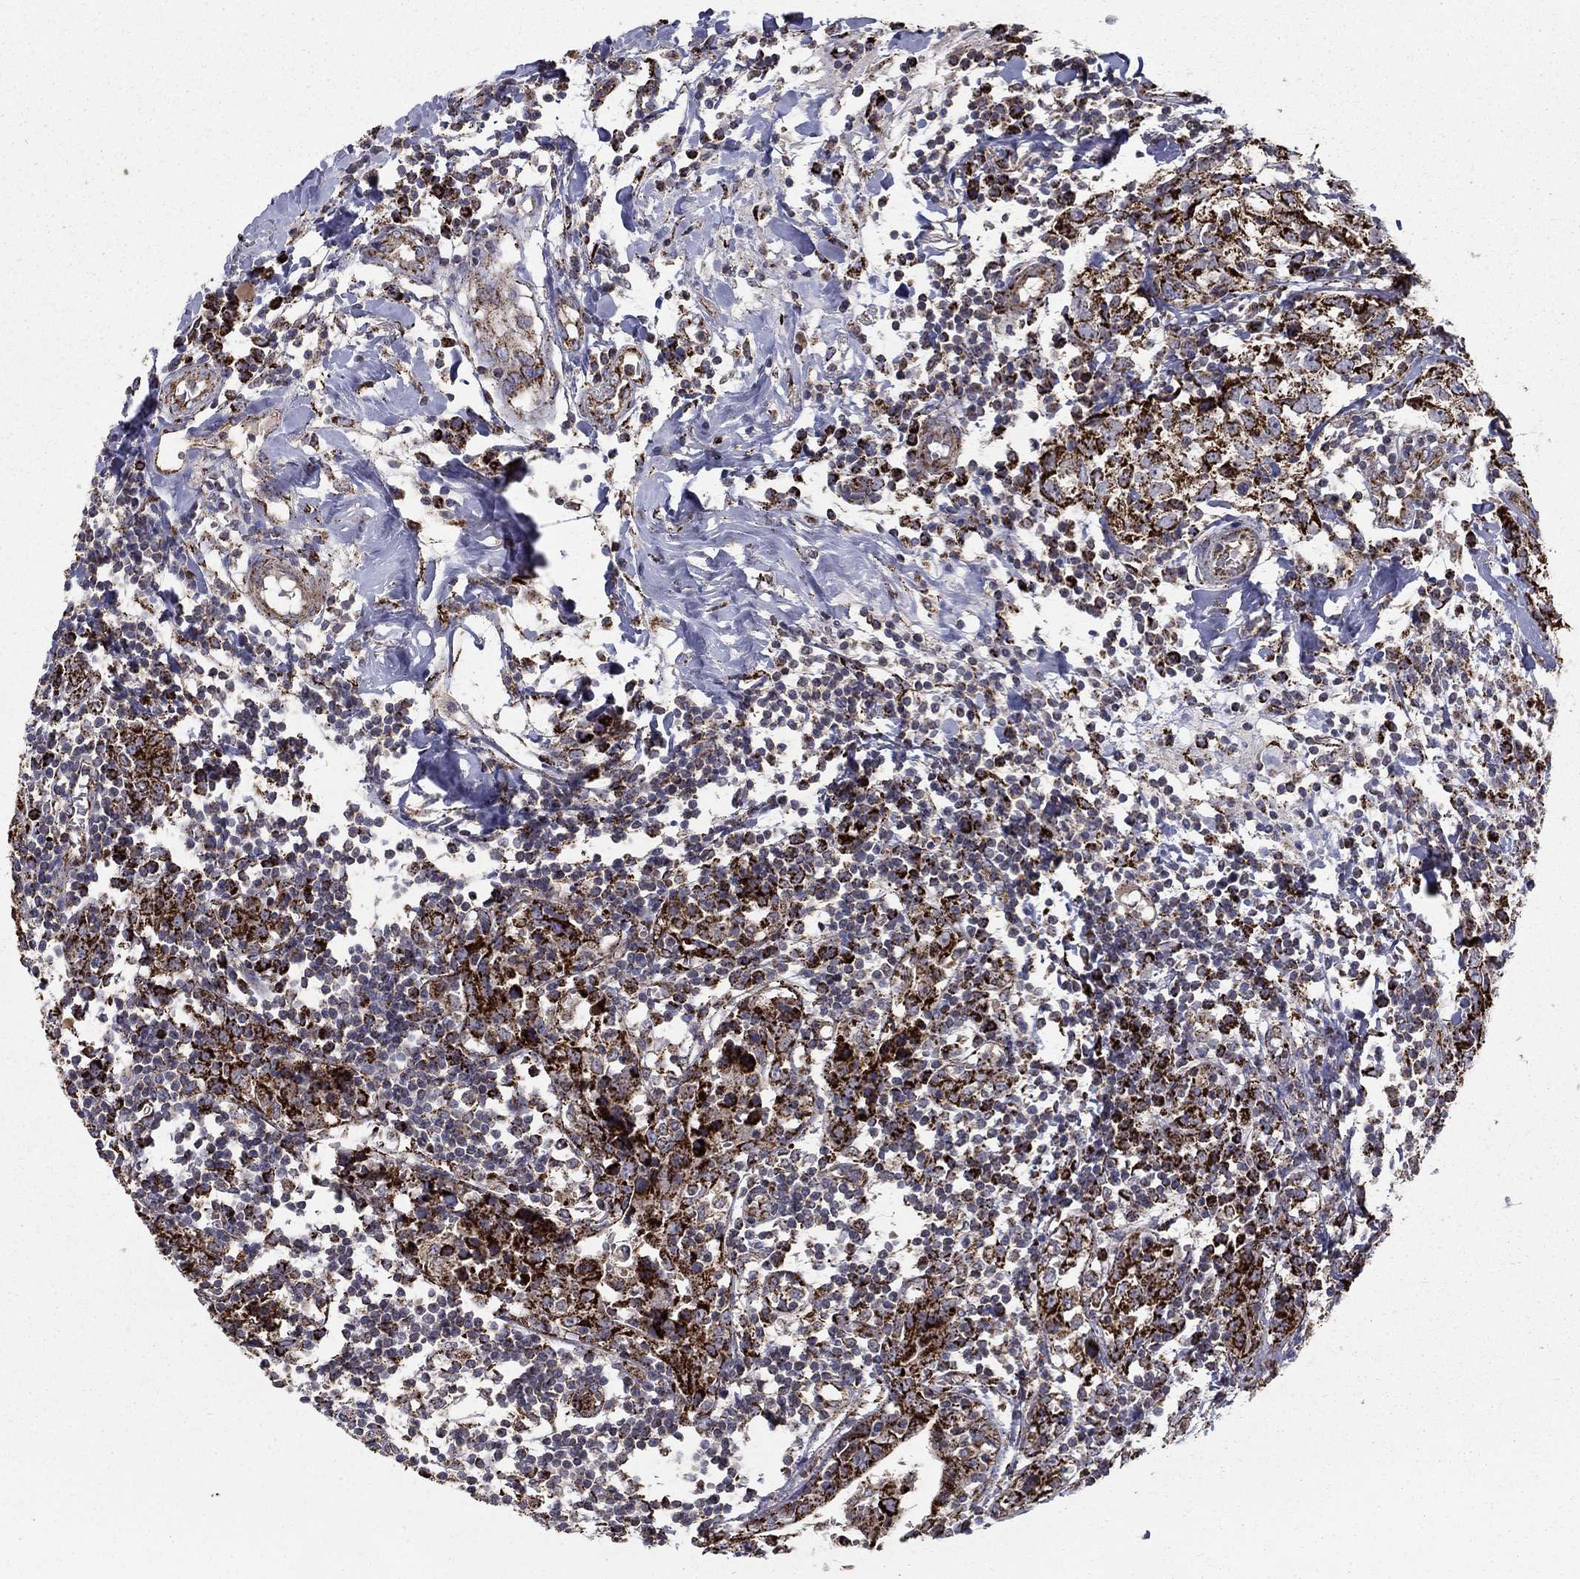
{"staining": {"intensity": "strong", "quantity": ">75%", "location": "cytoplasmic/membranous"}, "tissue": "breast cancer", "cell_type": "Tumor cells", "image_type": "cancer", "snomed": [{"axis": "morphology", "description": "Duct carcinoma"}, {"axis": "topography", "description": "Breast"}], "caption": "Protein analysis of breast intraductal carcinoma tissue displays strong cytoplasmic/membranous staining in about >75% of tumor cells.", "gene": "GCSH", "patient": {"sex": "female", "age": 30}}